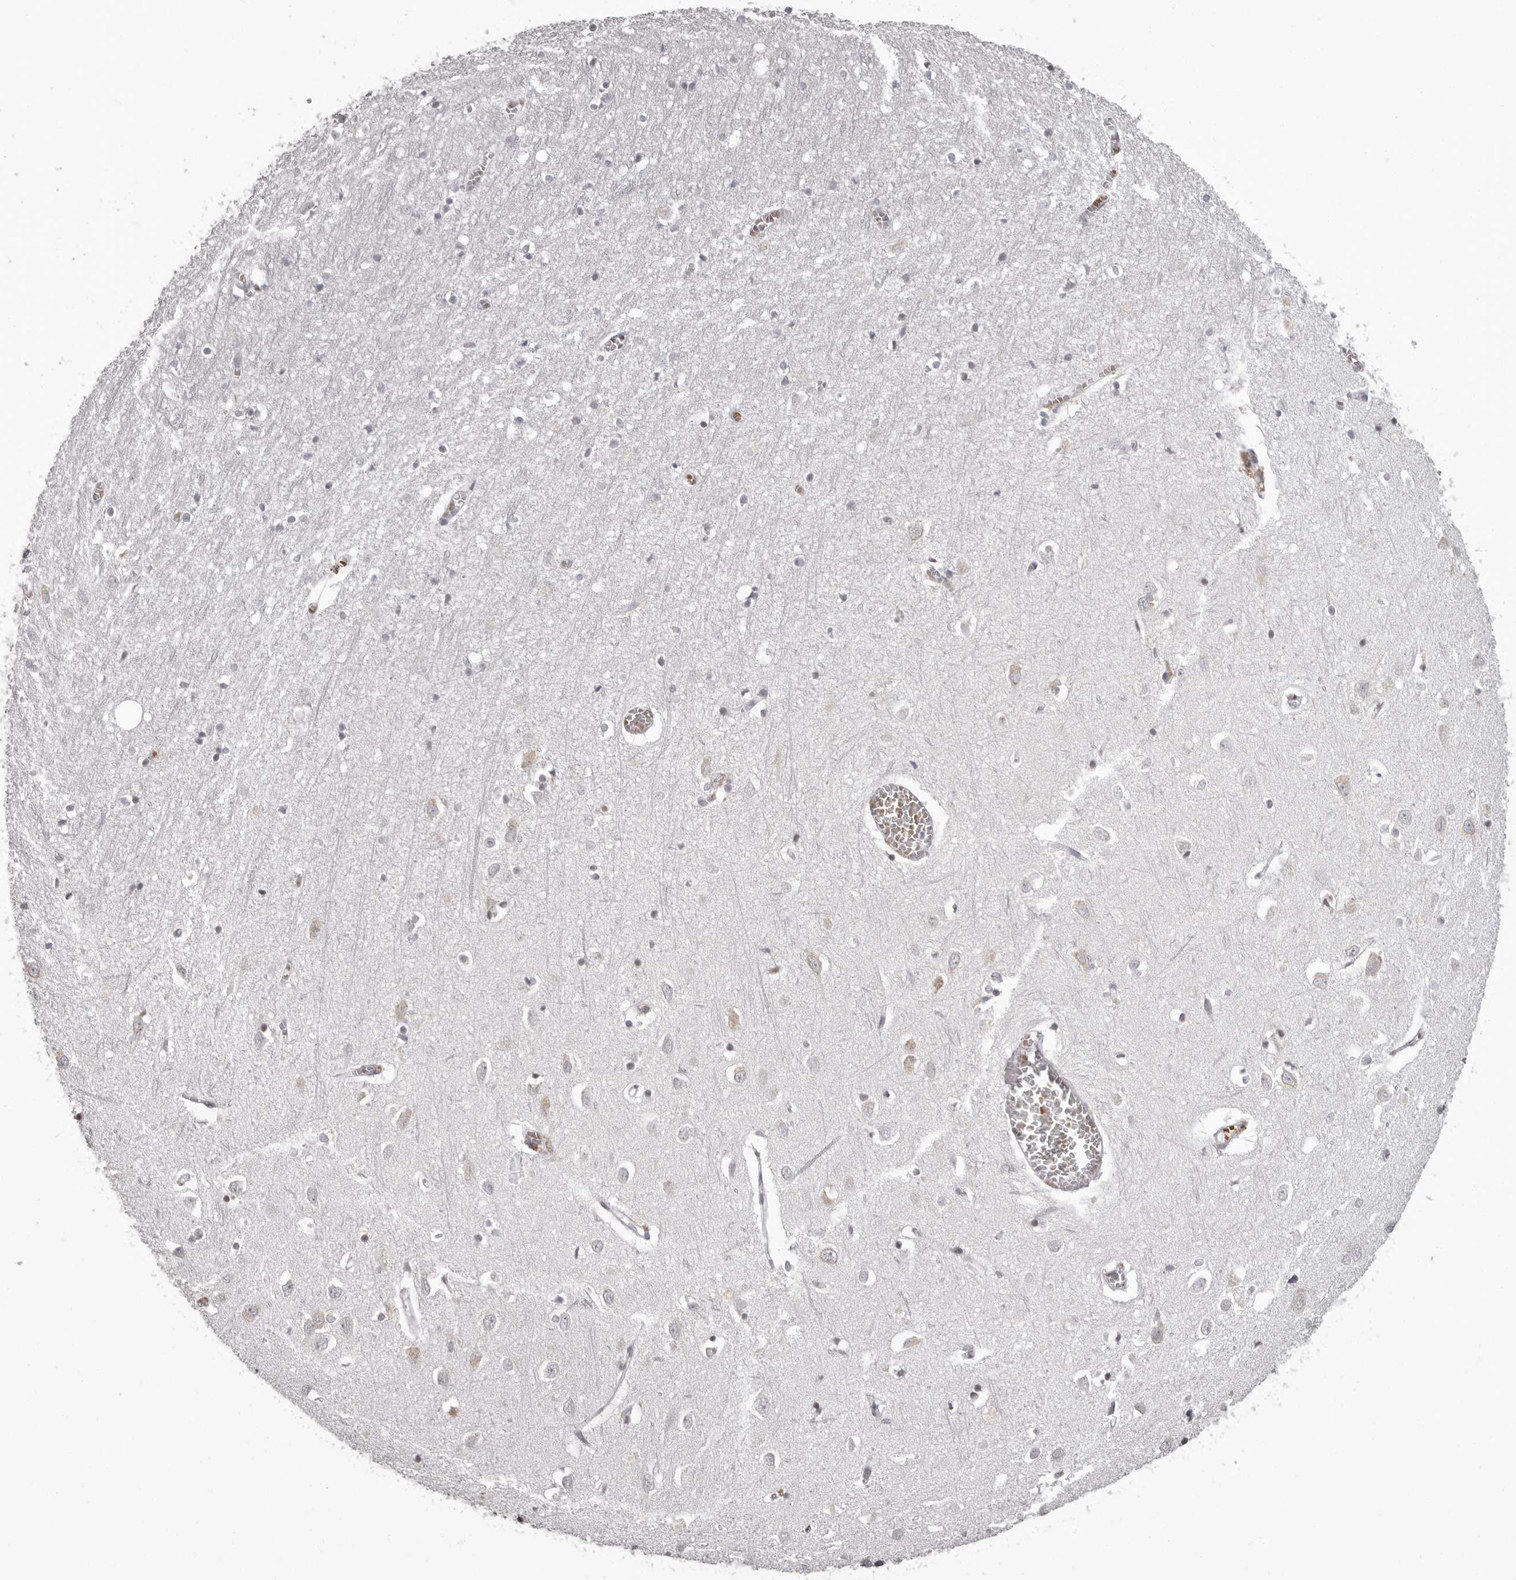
{"staining": {"intensity": "negative", "quantity": "none", "location": "none"}, "tissue": "cerebral cortex", "cell_type": "Endothelial cells", "image_type": "normal", "snomed": [{"axis": "morphology", "description": "Normal tissue, NOS"}, {"axis": "topography", "description": "Cerebral cortex"}], "caption": "This is a image of immunohistochemistry staining of unremarkable cerebral cortex, which shows no staining in endothelial cells.", "gene": "C8orf74", "patient": {"sex": "female", "age": 64}}